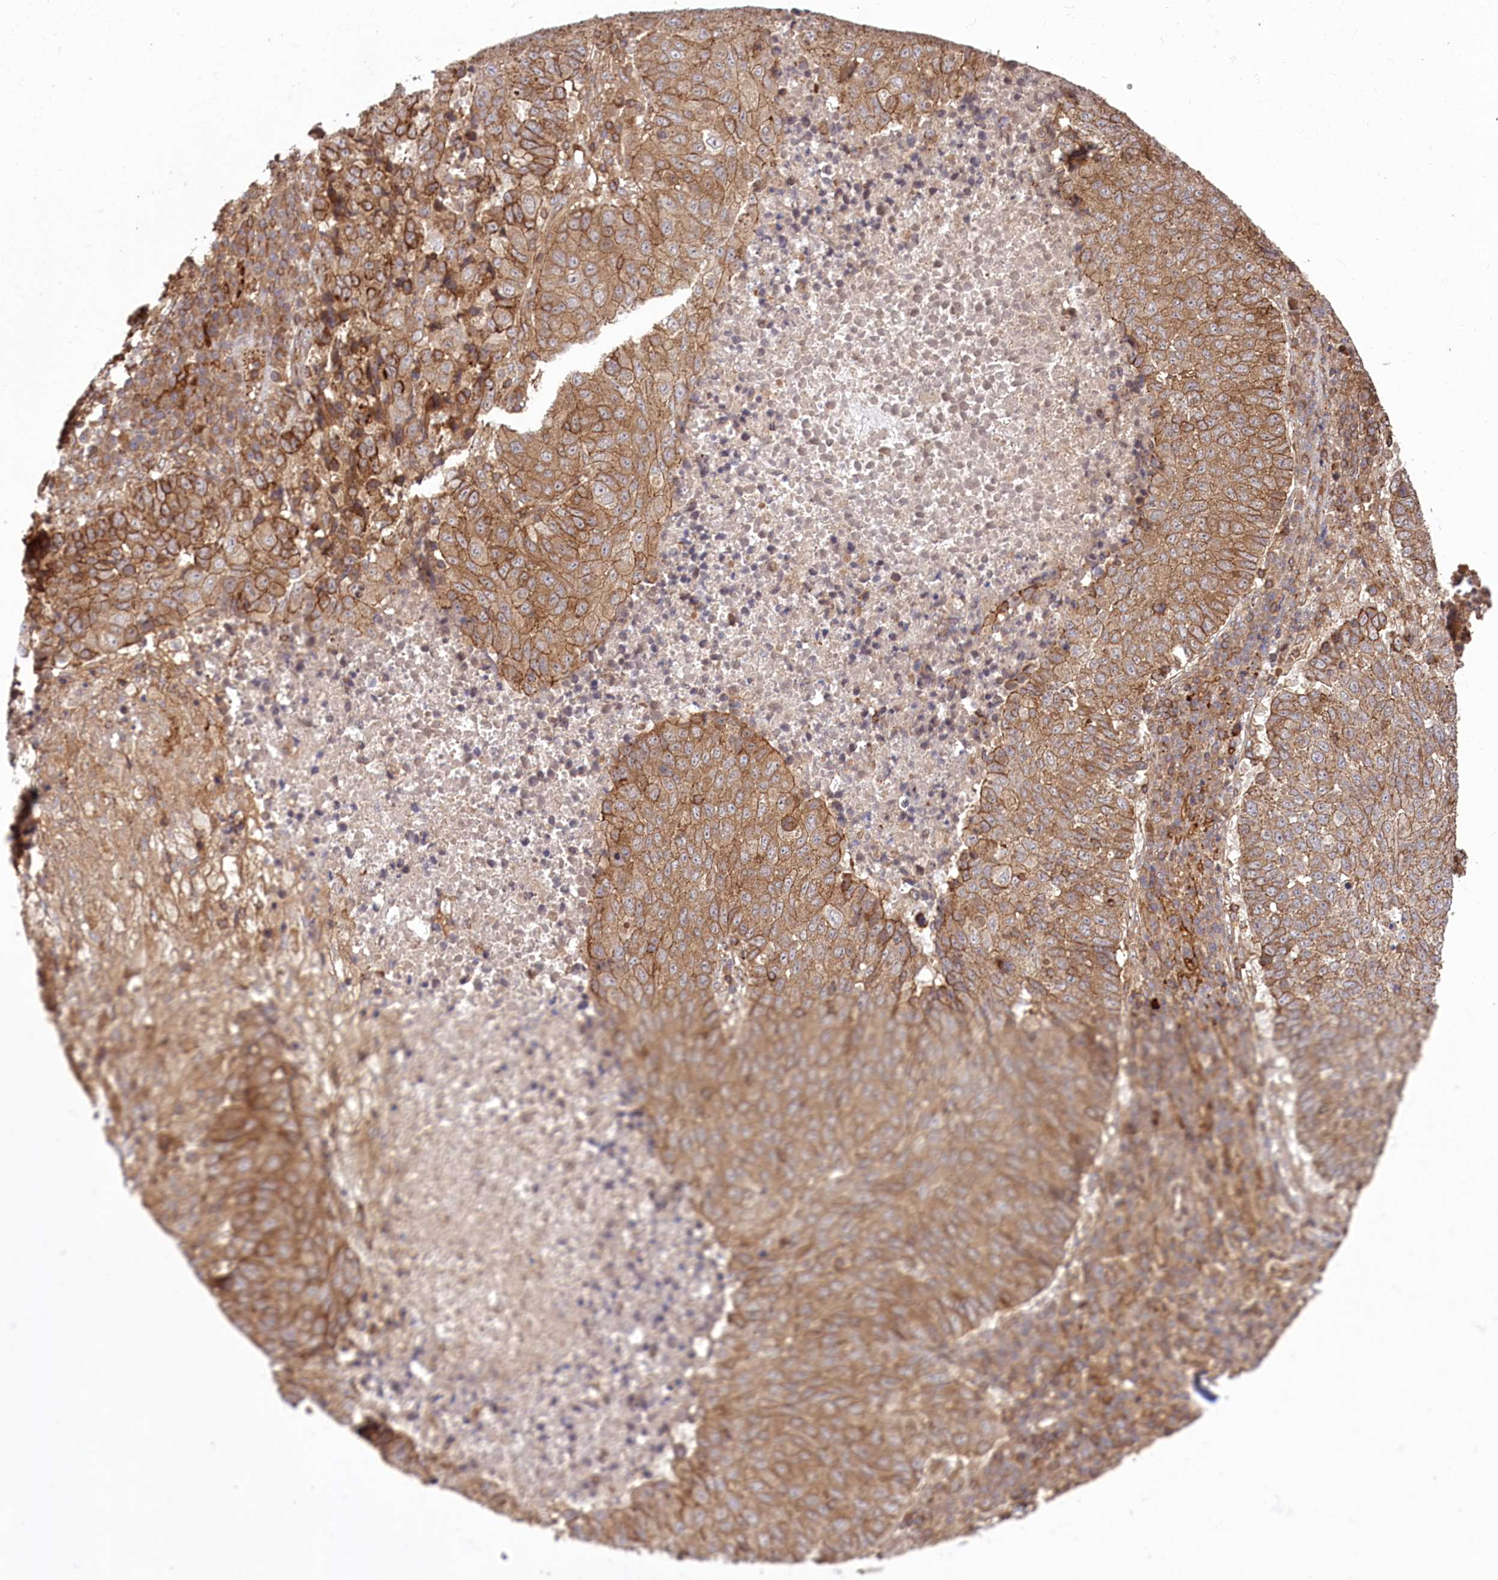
{"staining": {"intensity": "moderate", "quantity": ">75%", "location": "cytoplasmic/membranous"}, "tissue": "lung cancer", "cell_type": "Tumor cells", "image_type": "cancer", "snomed": [{"axis": "morphology", "description": "Squamous cell carcinoma, NOS"}, {"axis": "topography", "description": "Lung"}], "caption": "An immunohistochemistry (IHC) histopathology image of tumor tissue is shown. Protein staining in brown labels moderate cytoplasmic/membranous positivity in lung cancer (squamous cell carcinoma) within tumor cells. (brown staining indicates protein expression, while blue staining denotes nuclei).", "gene": "DHX29", "patient": {"sex": "male", "age": 73}}